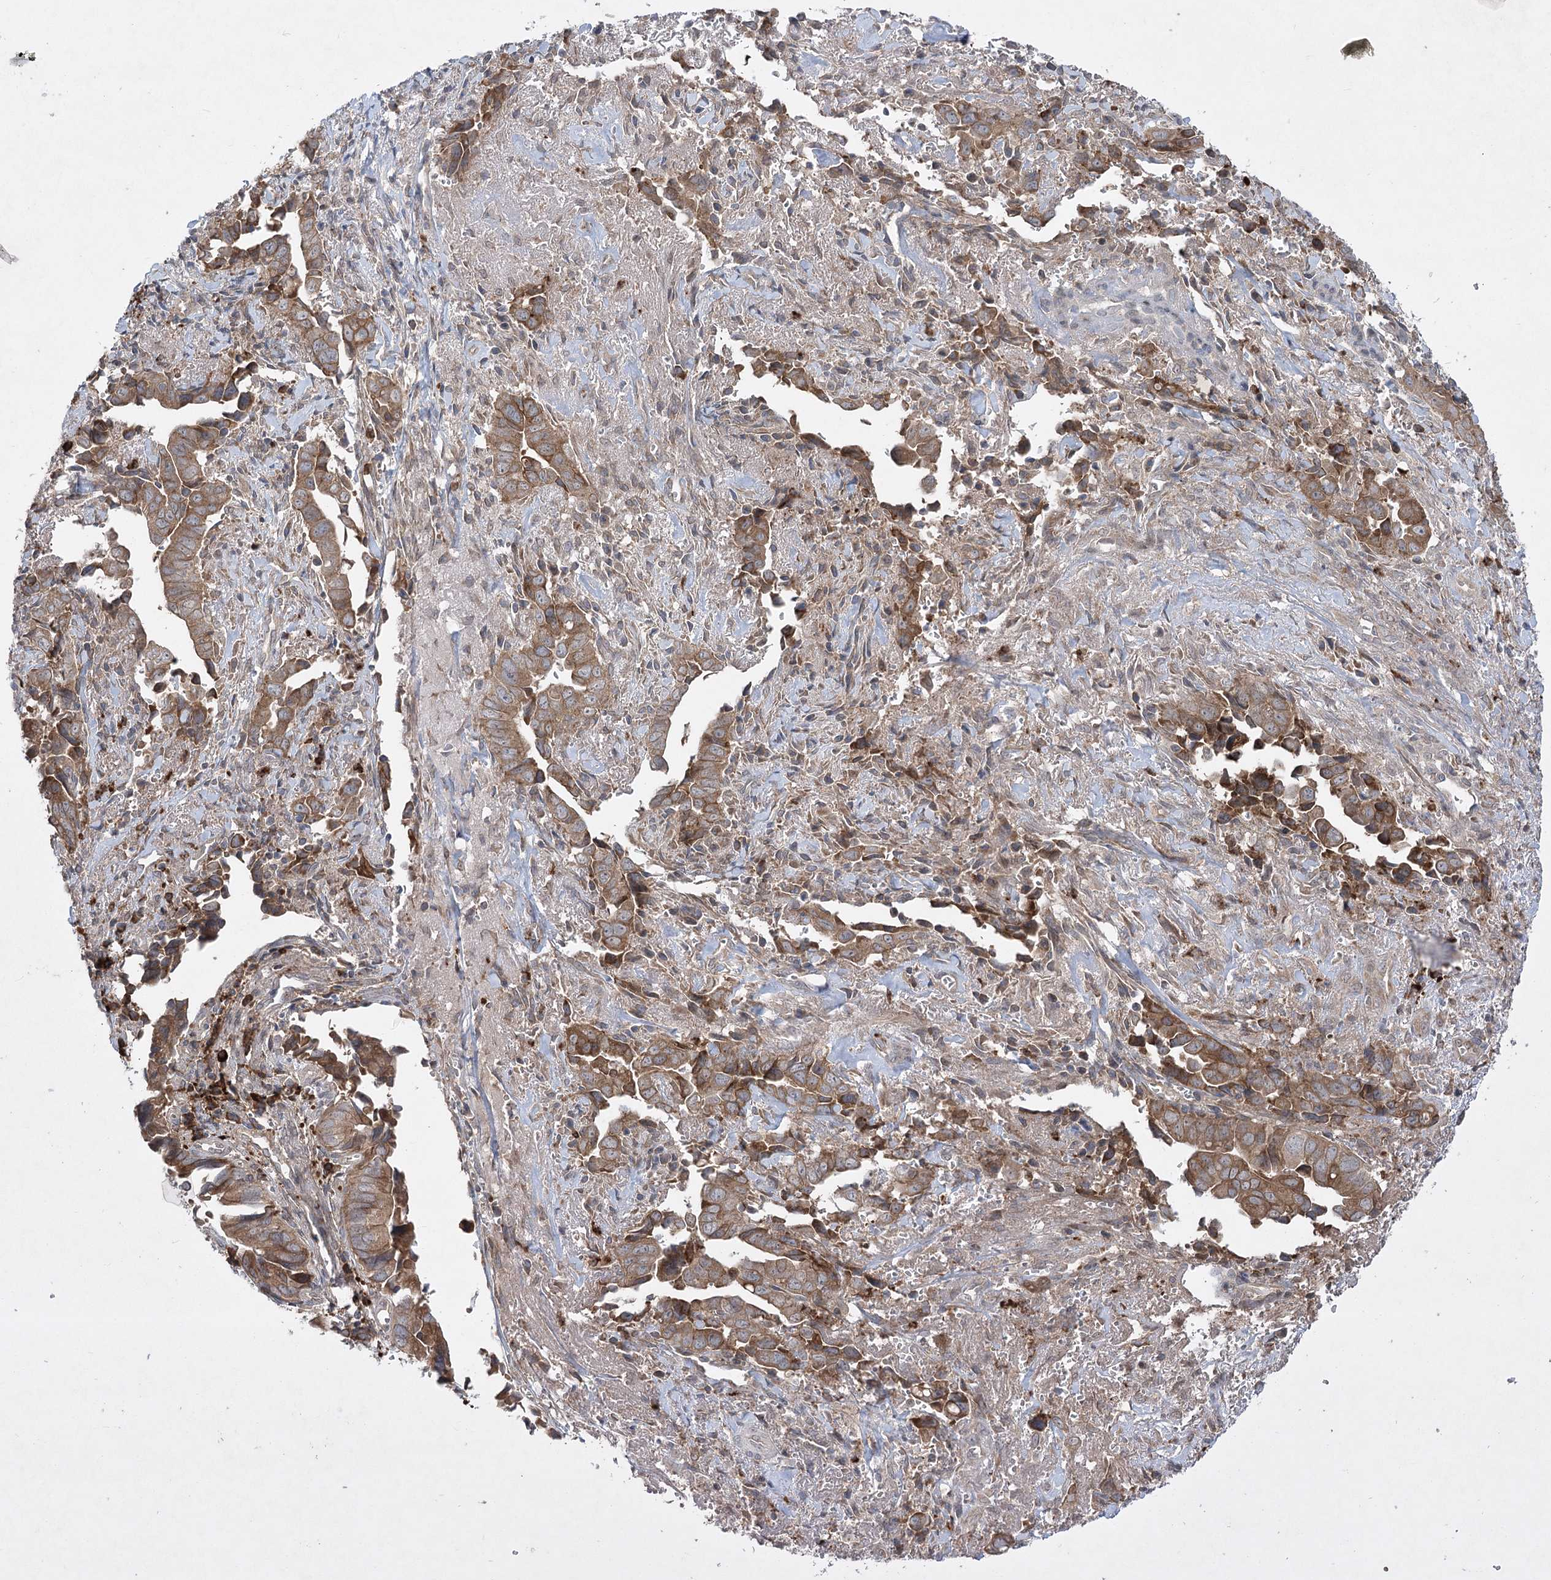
{"staining": {"intensity": "moderate", "quantity": ">75%", "location": "cytoplasmic/membranous"}, "tissue": "liver cancer", "cell_type": "Tumor cells", "image_type": "cancer", "snomed": [{"axis": "morphology", "description": "Cholangiocarcinoma"}, {"axis": "topography", "description": "Liver"}], "caption": "Immunohistochemical staining of cholangiocarcinoma (liver) shows moderate cytoplasmic/membranous protein expression in about >75% of tumor cells.", "gene": "PLEKHA5", "patient": {"sex": "female", "age": 79}}